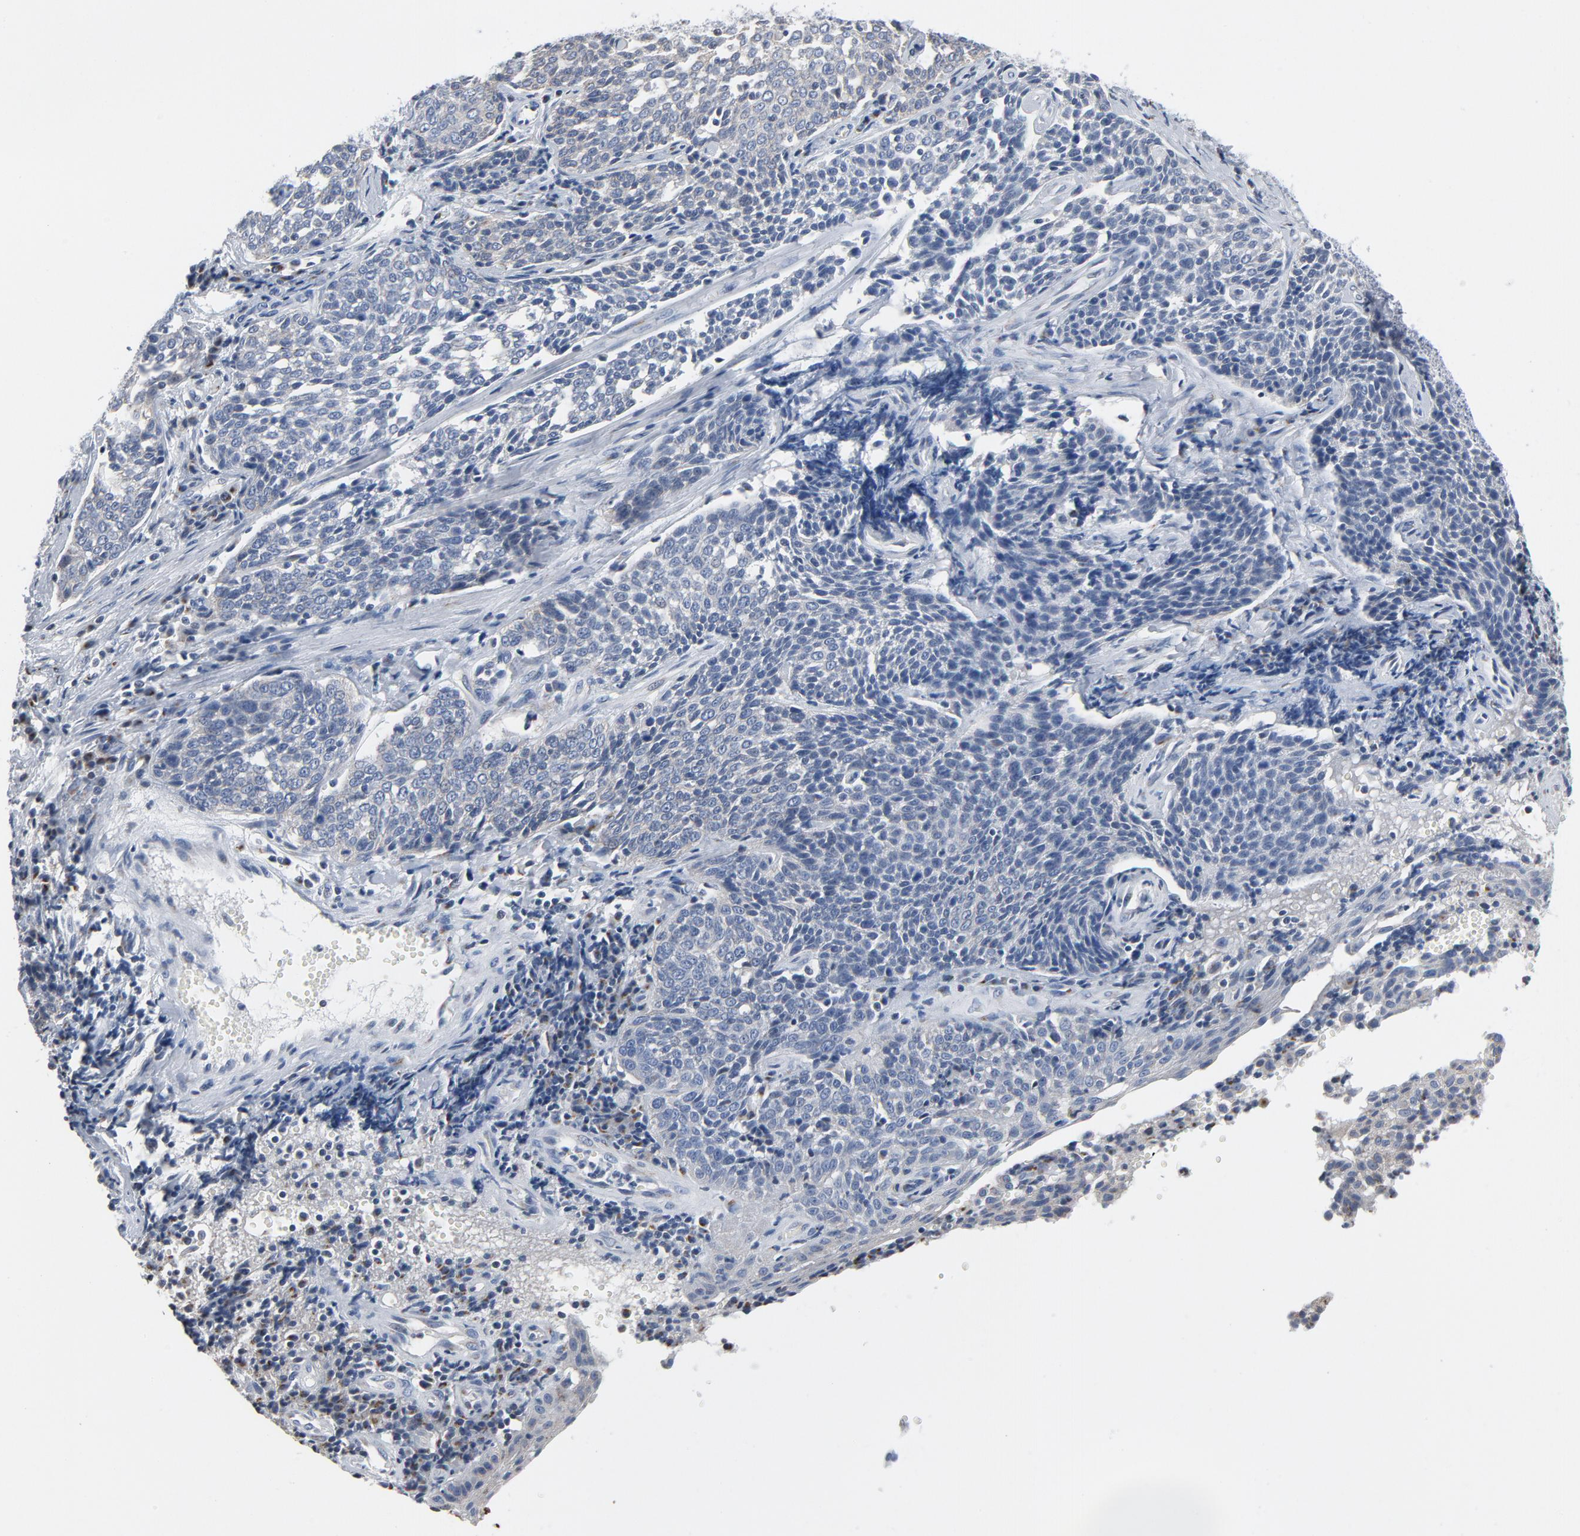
{"staining": {"intensity": "weak", "quantity": "<25%", "location": "cytoplasmic/membranous"}, "tissue": "cervical cancer", "cell_type": "Tumor cells", "image_type": "cancer", "snomed": [{"axis": "morphology", "description": "Squamous cell carcinoma, NOS"}, {"axis": "topography", "description": "Cervix"}], "caption": "Tumor cells show no significant protein expression in squamous cell carcinoma (cervical).", "gene": "YIPF6", "patient": {"sex": "female", "age": 34}}